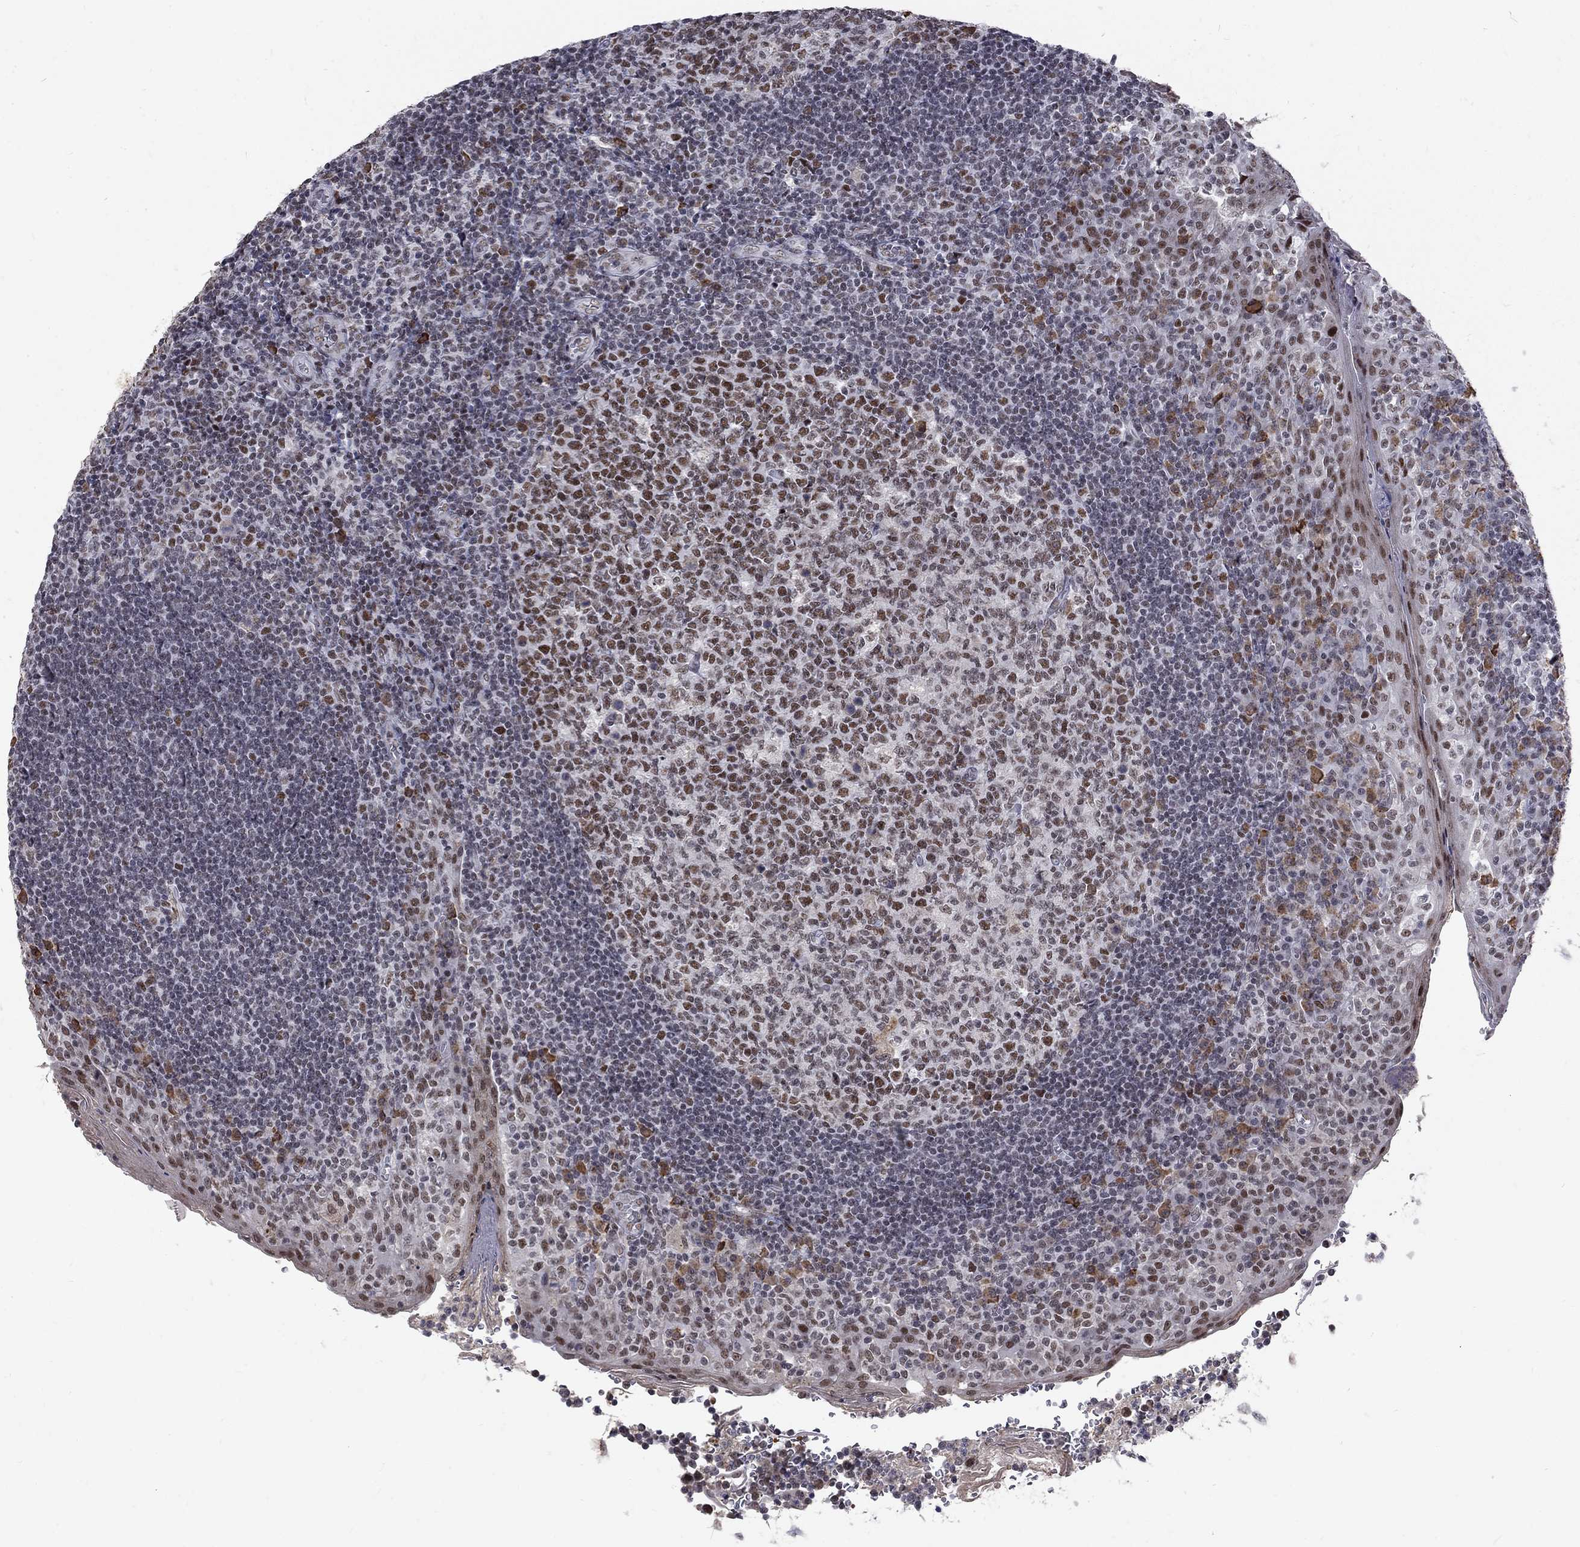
{"staining": {"intensity": "strong", "quantity": "25%-75%", "location": "nuclear"}, "tissue": "tonsil", "cell_type": "Germinal center cells", "image_type": "normal", "snomed": [{"axis": "morphology", "description": "Normal tissue, NOS"}, {"axis": "topography", "description": "Tonsil"}], "caption": "Immunohistochemical staining of unremarkable tonsil shows high levels of strong nuclear positivity in about 25%-75% of germinal center cells.", "gene": "TCEAL1", "patient": {"sex": "female", "age": 13}}